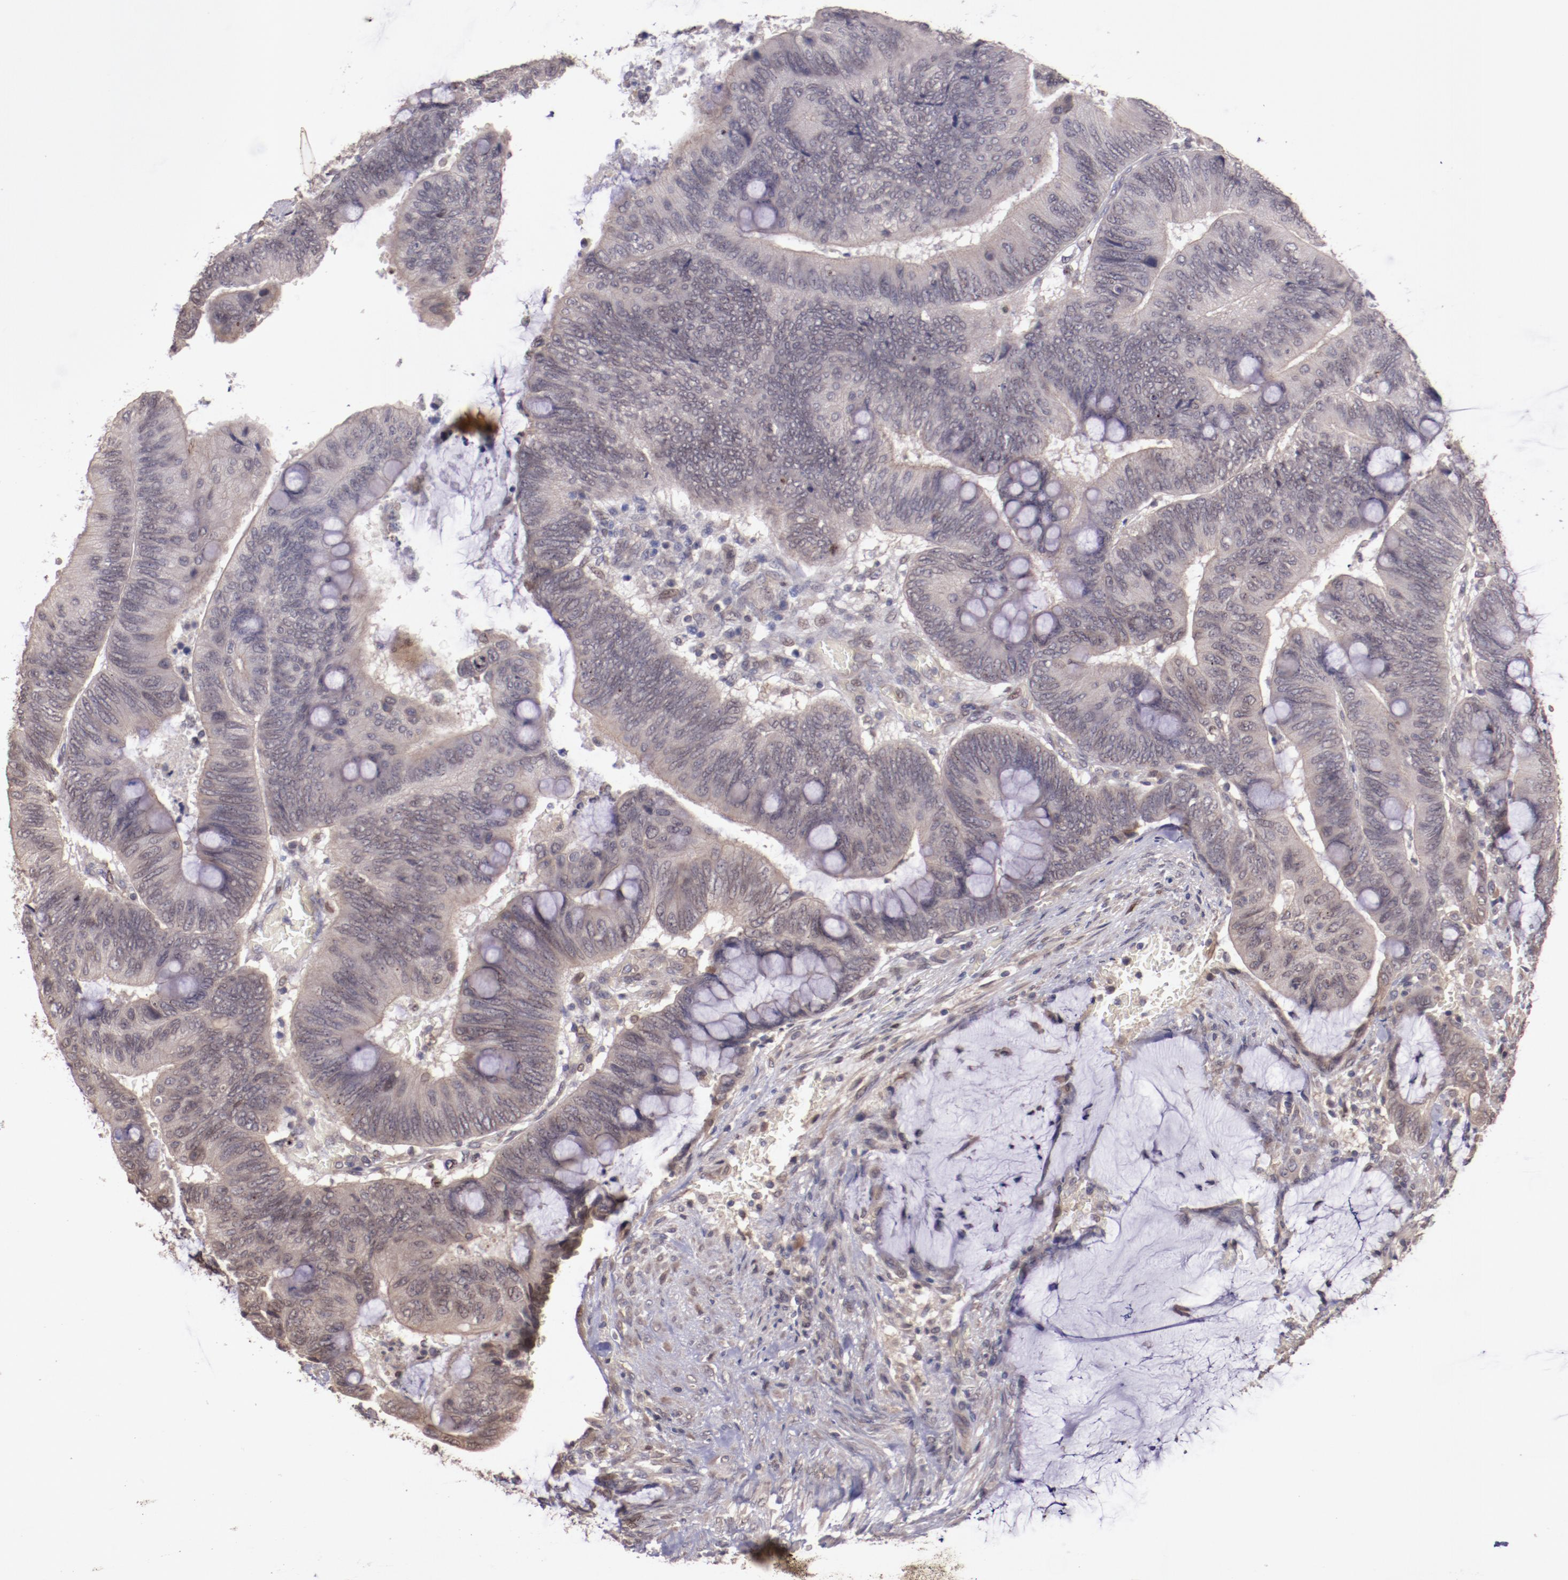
{"staining": {"intensity": "weak", "quantity": ">75%", "location": "cytoplasmic/membranous"}, "tissue": "colorectal cancer", "cell_type": "Tumor cells", "image_type": "cancer", "snomed": [{"axis": "morphology", "description": "Normal tissue, NOS"}, {"axis": "morphology", "description": "Adenocarcinoma, NOS"}, {"axis": "topography", "description": "Rectum"}], "caption": "Brown immunohistochemical staining in colorectal cancer (adenocarcinoma) demonstrates weak cytoplasmic/membranous positivity in approximately >75% of tumor cells.", "gene": "NUP62CL", "patient": {"sex": "male", "age": 92}}